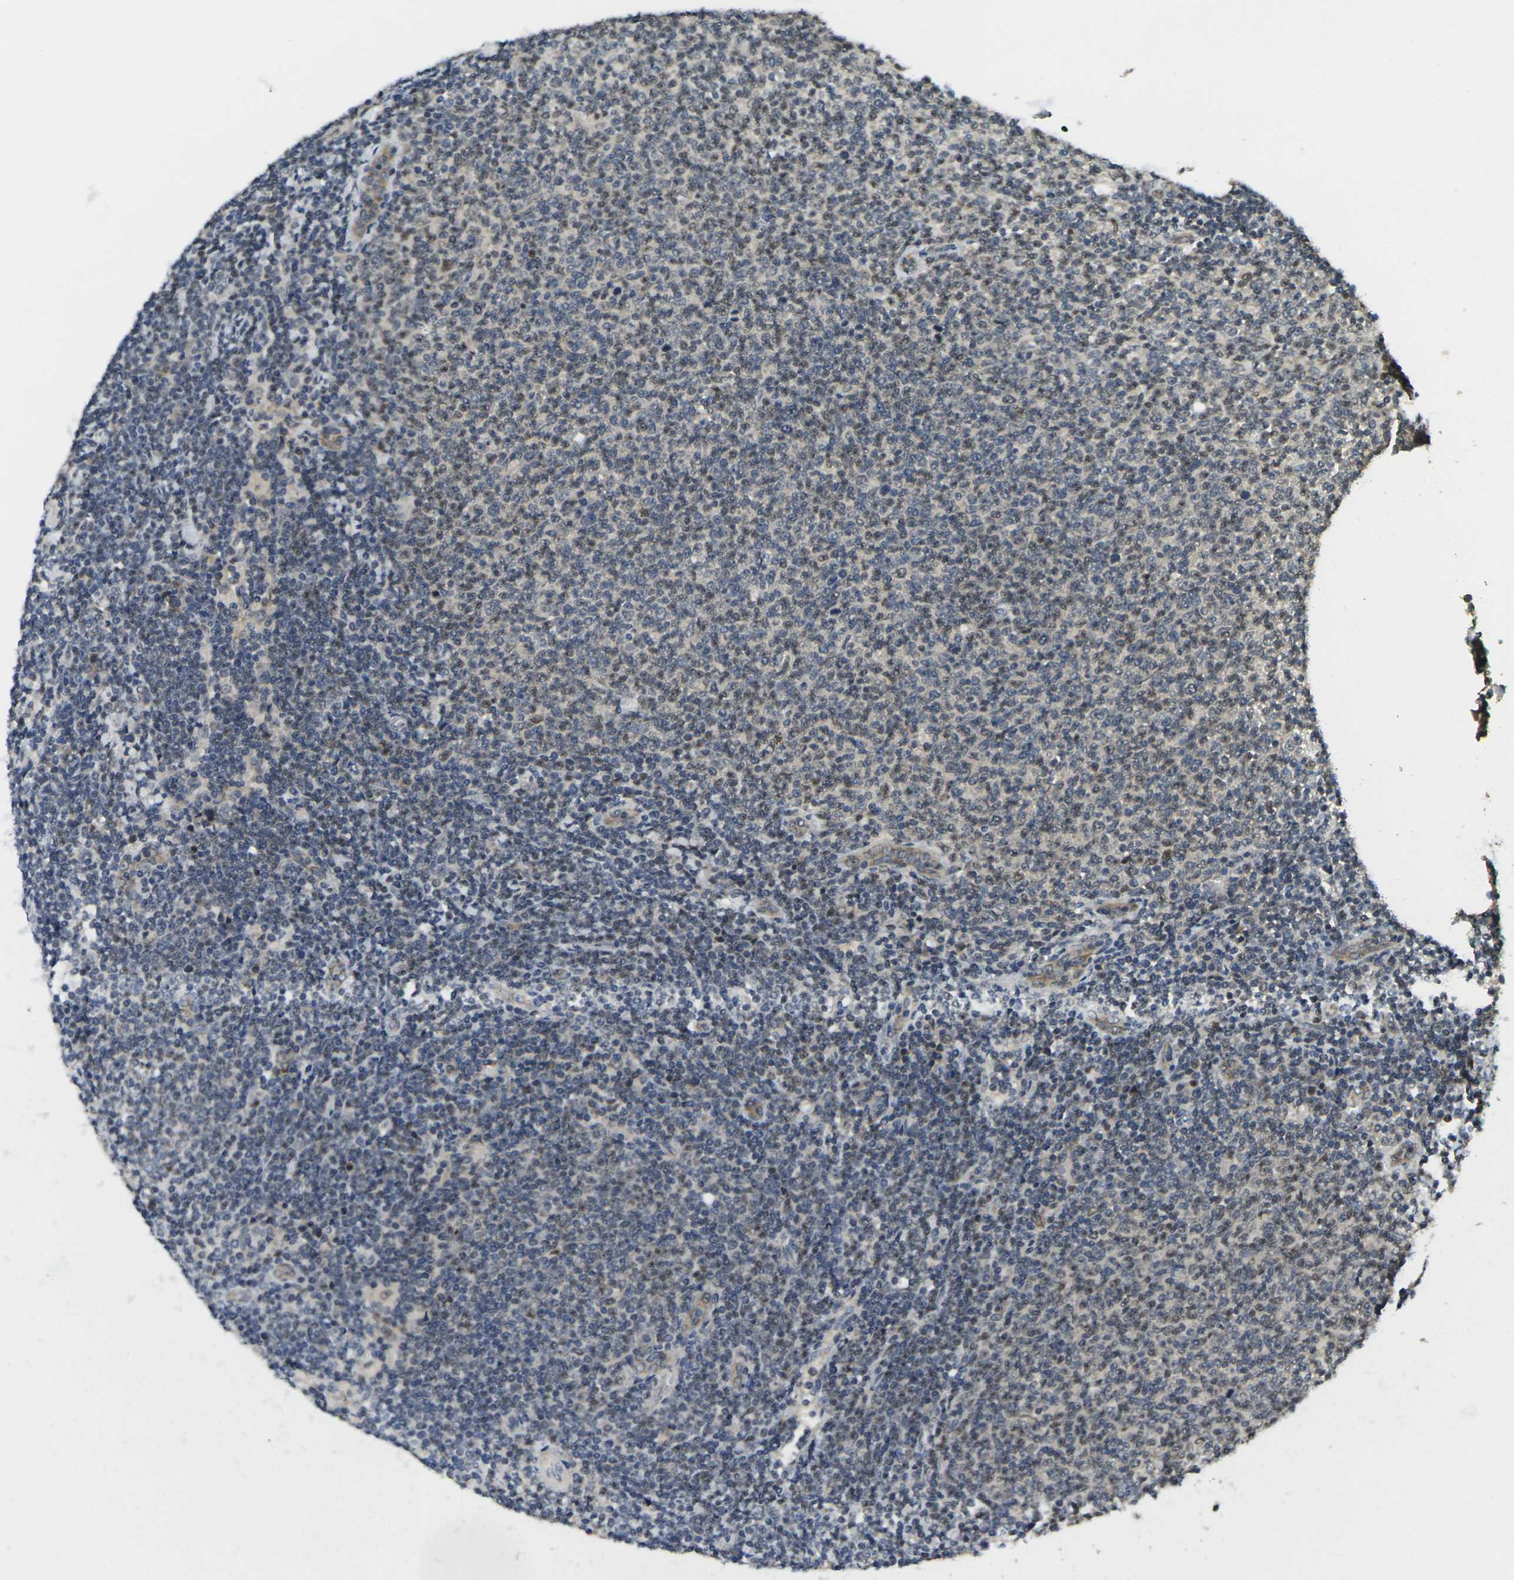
{"staining": {"intensity": "weak", "quantity": "25%-75%", "location": "nuclear"}, "tissue": "lymphoma", "cell_type": "Tumor cells", "image_type": "cancer", "snomed": [{"axis": "morphology", "description": "Malignant lymphoma, non-Hodgkin's type, Low grade"}, {"axis": "topography", "description": "Lymph node"}], "caption": "This micrograph displays malignant lymphoma, non-Hodgkin's type (low-grade) stained with immunohistochemistry to label a protein in brown. The nuclear of tumor cells show weak positivity for the protein. Nuclei are counter-stained blue.", "gene": "KLHL8", "patient": {"sex": "male", "age": 66}}